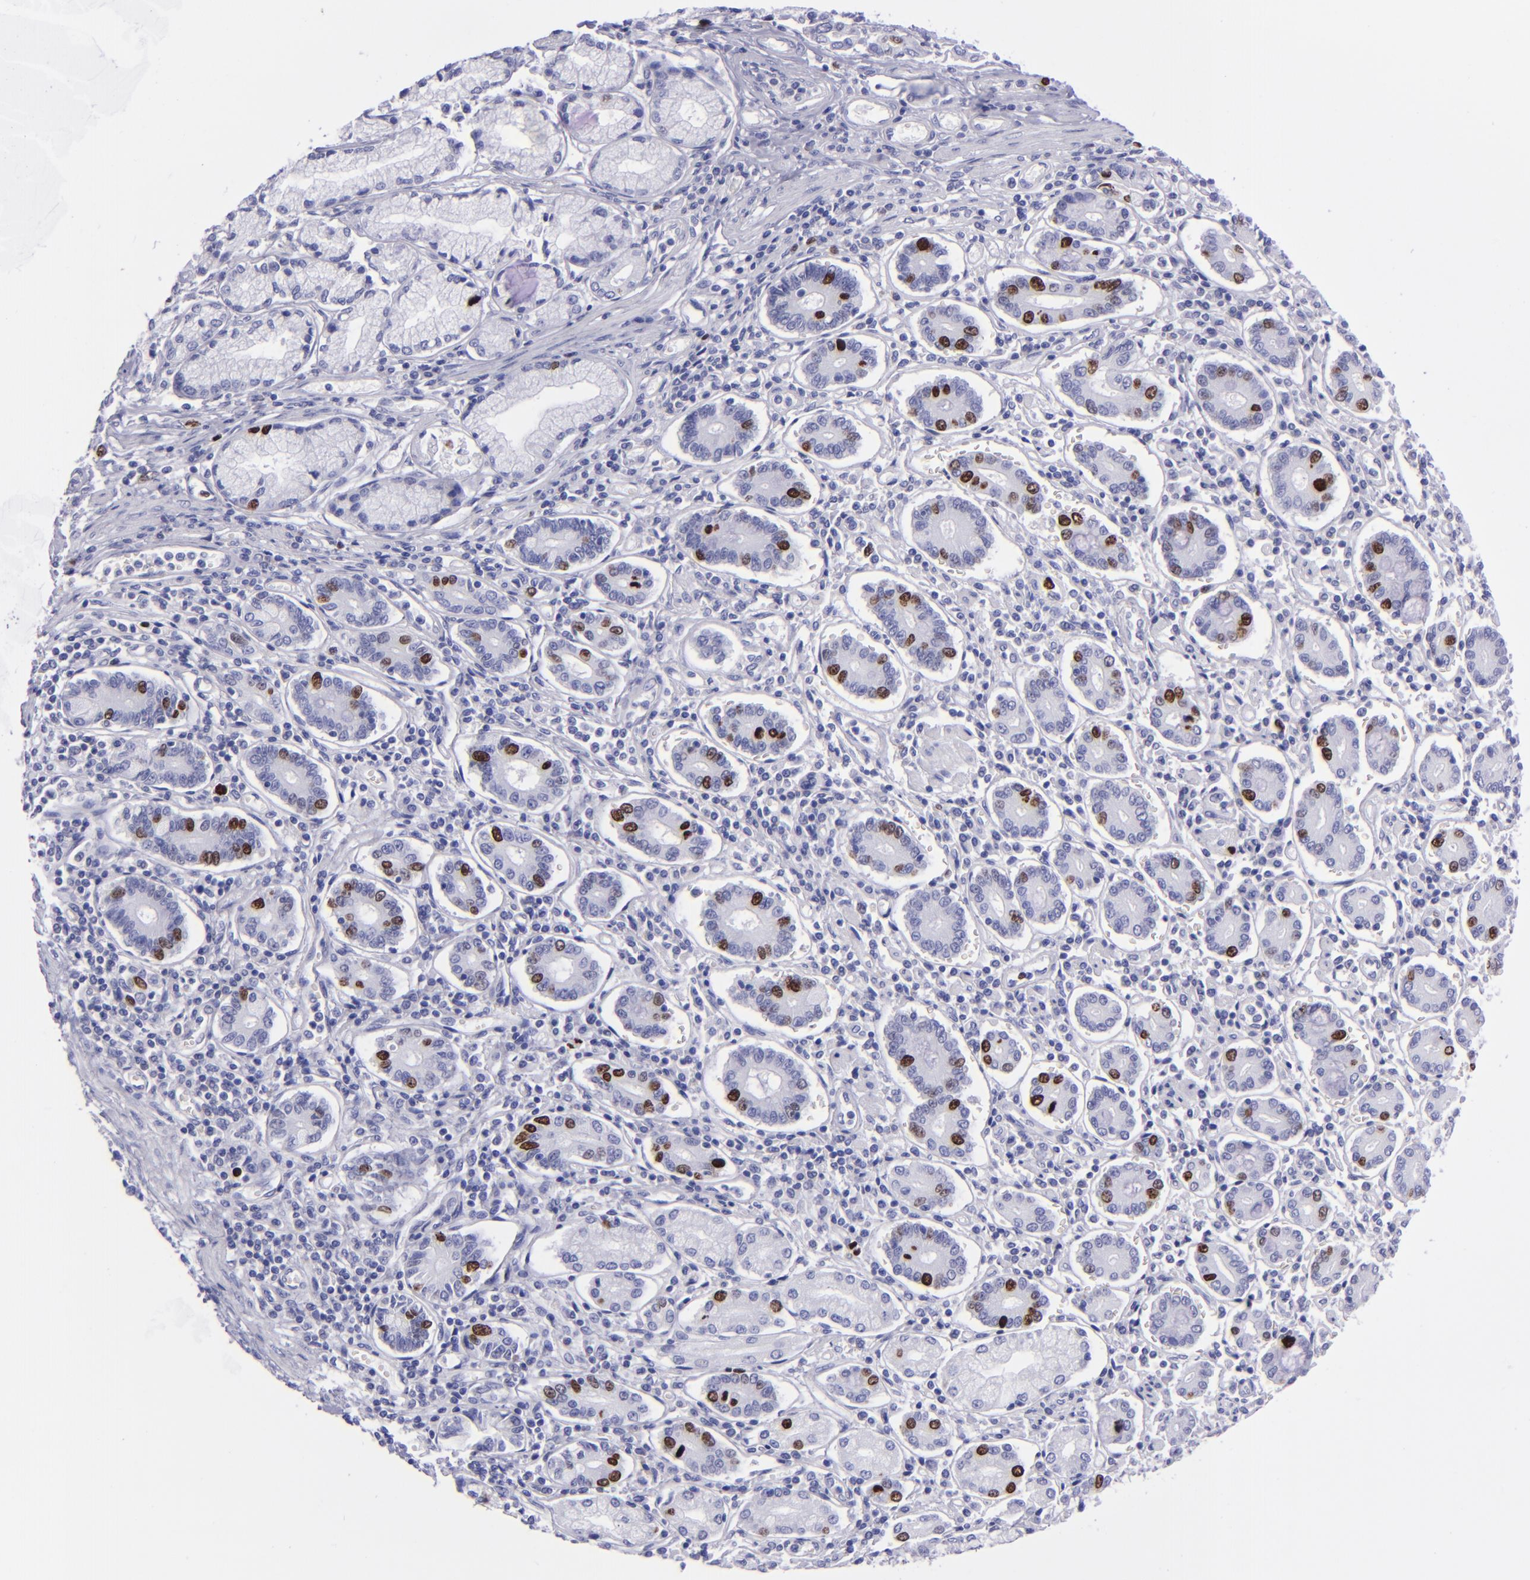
{"staining": {"intensity": "strong", "quantity": "<25%", "location": "nuclear"}, "tissue": "pancreatic cancer", "cell_type": "Tumor cells", "image_type": "cancer", "snomed": [{"axis": "morphology", "description": "Adenocarcinoma, NOS"}, {"axis": "topography", "description": "Pancreas"}], "caption": "Adenocarcinoma (pancreatic) stained with a protein marker demonstrates strong staining in tumor cells.", "gene": "TOP2A", "patient": {"sex": "female", "age": 57}}